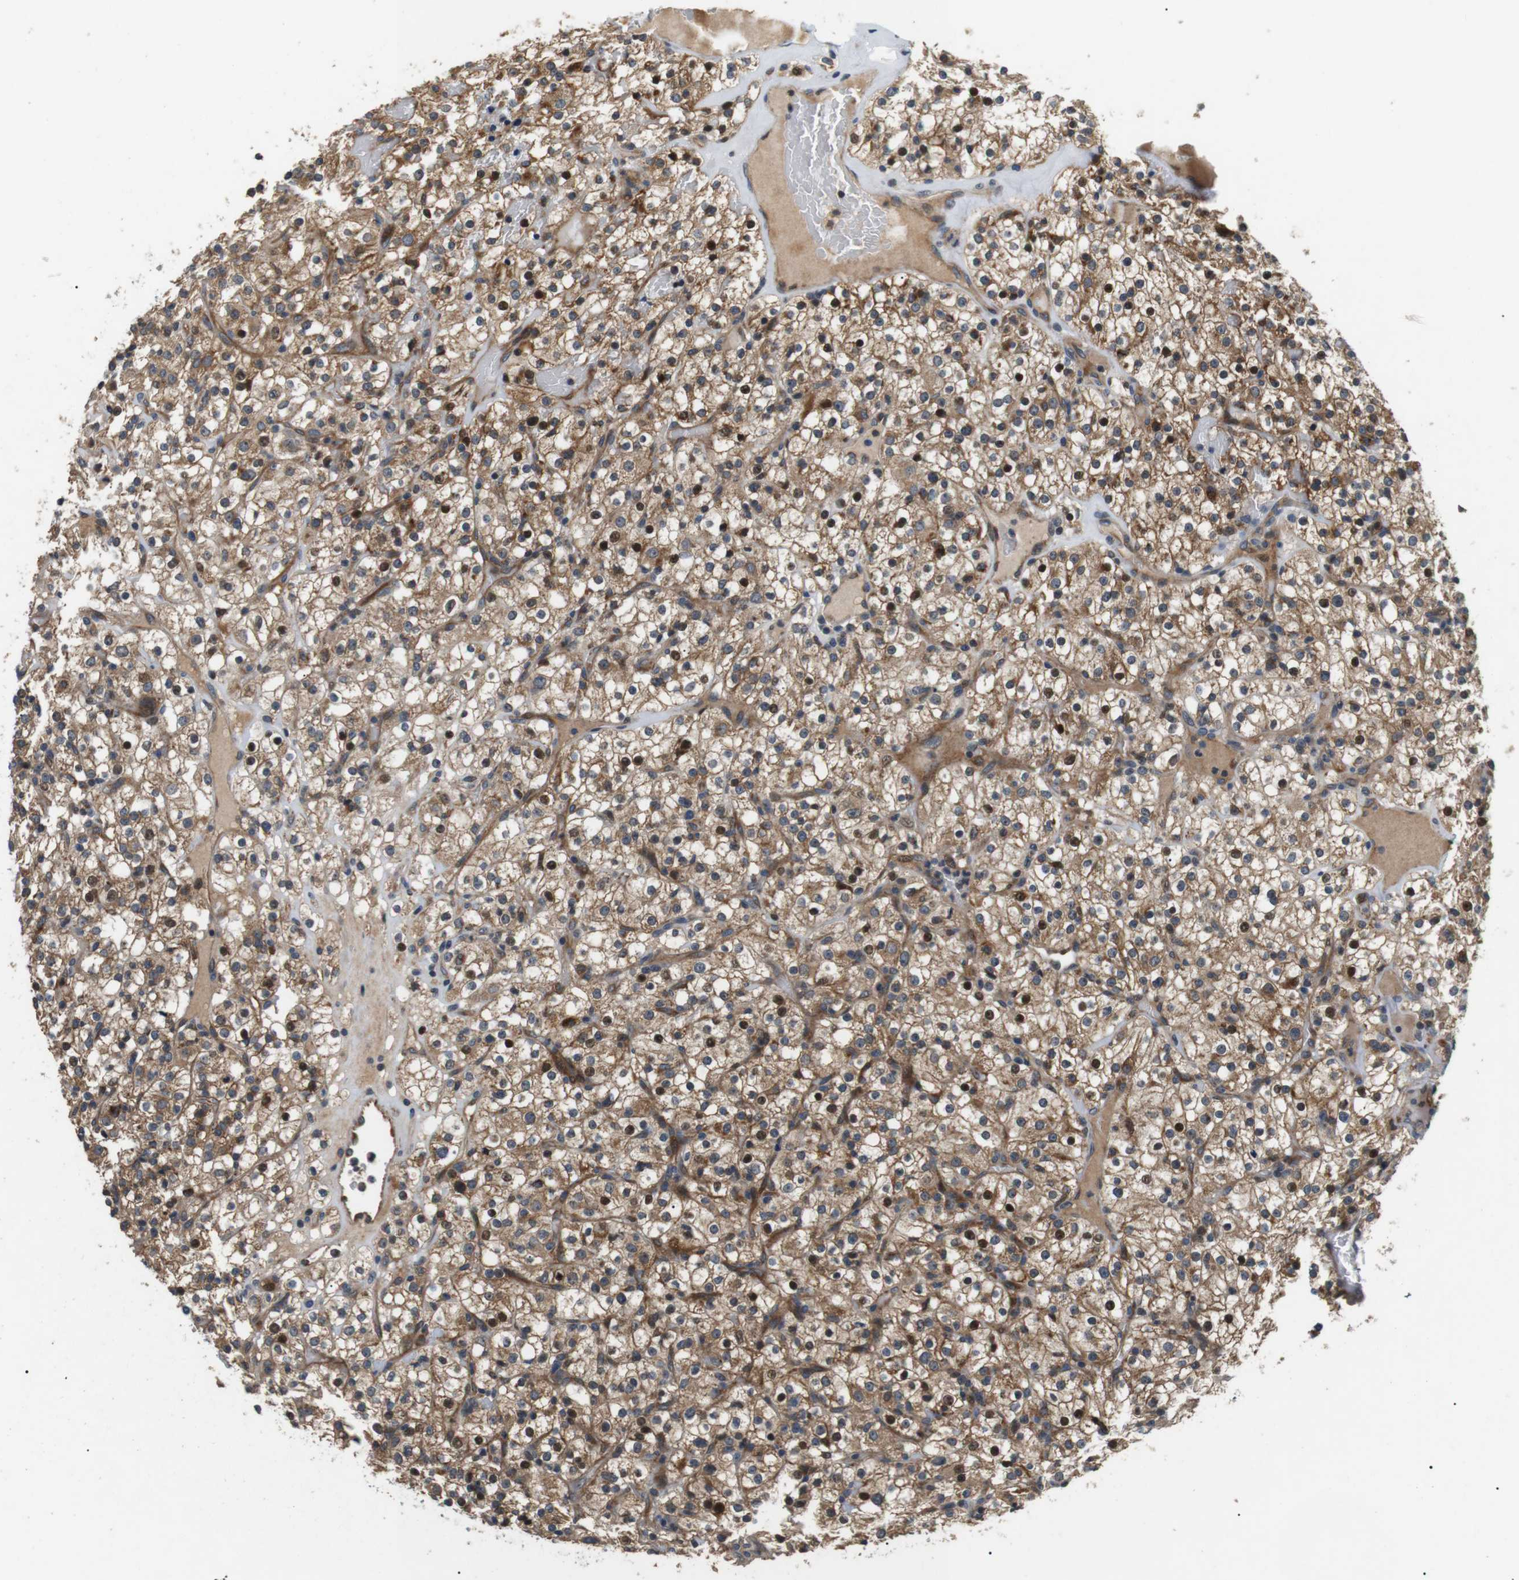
{"staining": {"intensity": "moderate", "quantity": ">75%", "location": "cytoplasmic/membranous"}, "tissue": "renal cancer", "cell_type": "Tumor cells", "image_type": "cancer", "snomed": [{"axis": "morphology", "description": "Normal tissue, NOS"}, {"axis": "morphology", "description": "Adenocarcinoma, NOS"}, {"axis": "topography", "description": "Kidney"}], "caption": "Immunohistochemical staining of renal cancer shows medium levels of moderate cytoplasmic/membranous protein staining in about >75% of tumor cells.", "gene": "HSPA13", "patient": {"sex": "female", "age": 72}}